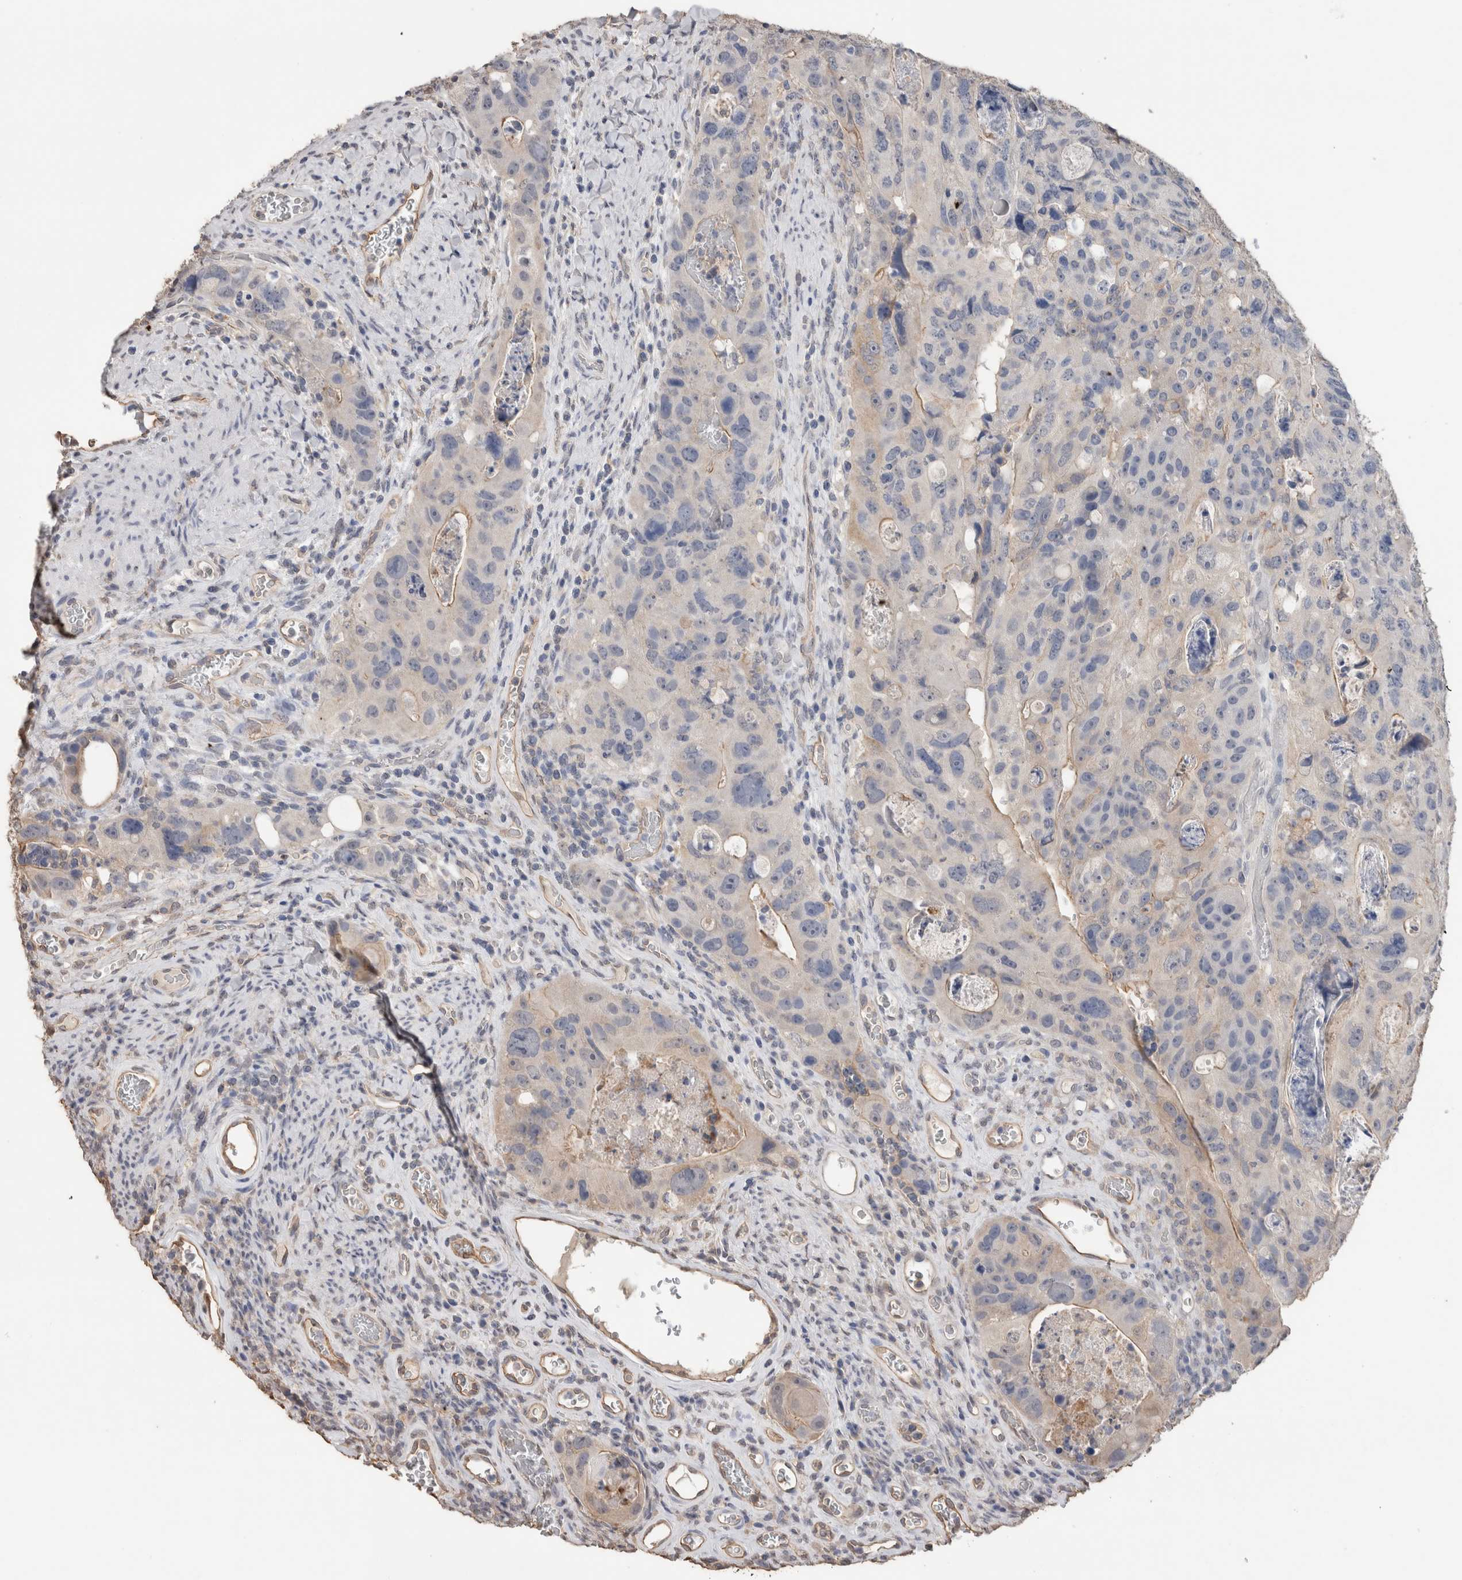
{"staining": {"intensity": "negative", "quantity": "none", "location": "none"}, "tissue": "colorectal cancer", "cell_type": "Tumor cells", "image_type": "cancer", "snomed": [{"axis": "morphology", "description": "Adenocarcinoma, NOS"}, {"axis": "topography", "description": "Rectum"}], "caption": "Tumor cells are negative for brown protein staining in colorectal adenocarcinoma.", "gene": "S100A10", "patient": {"sex": "male", "age": 59}}